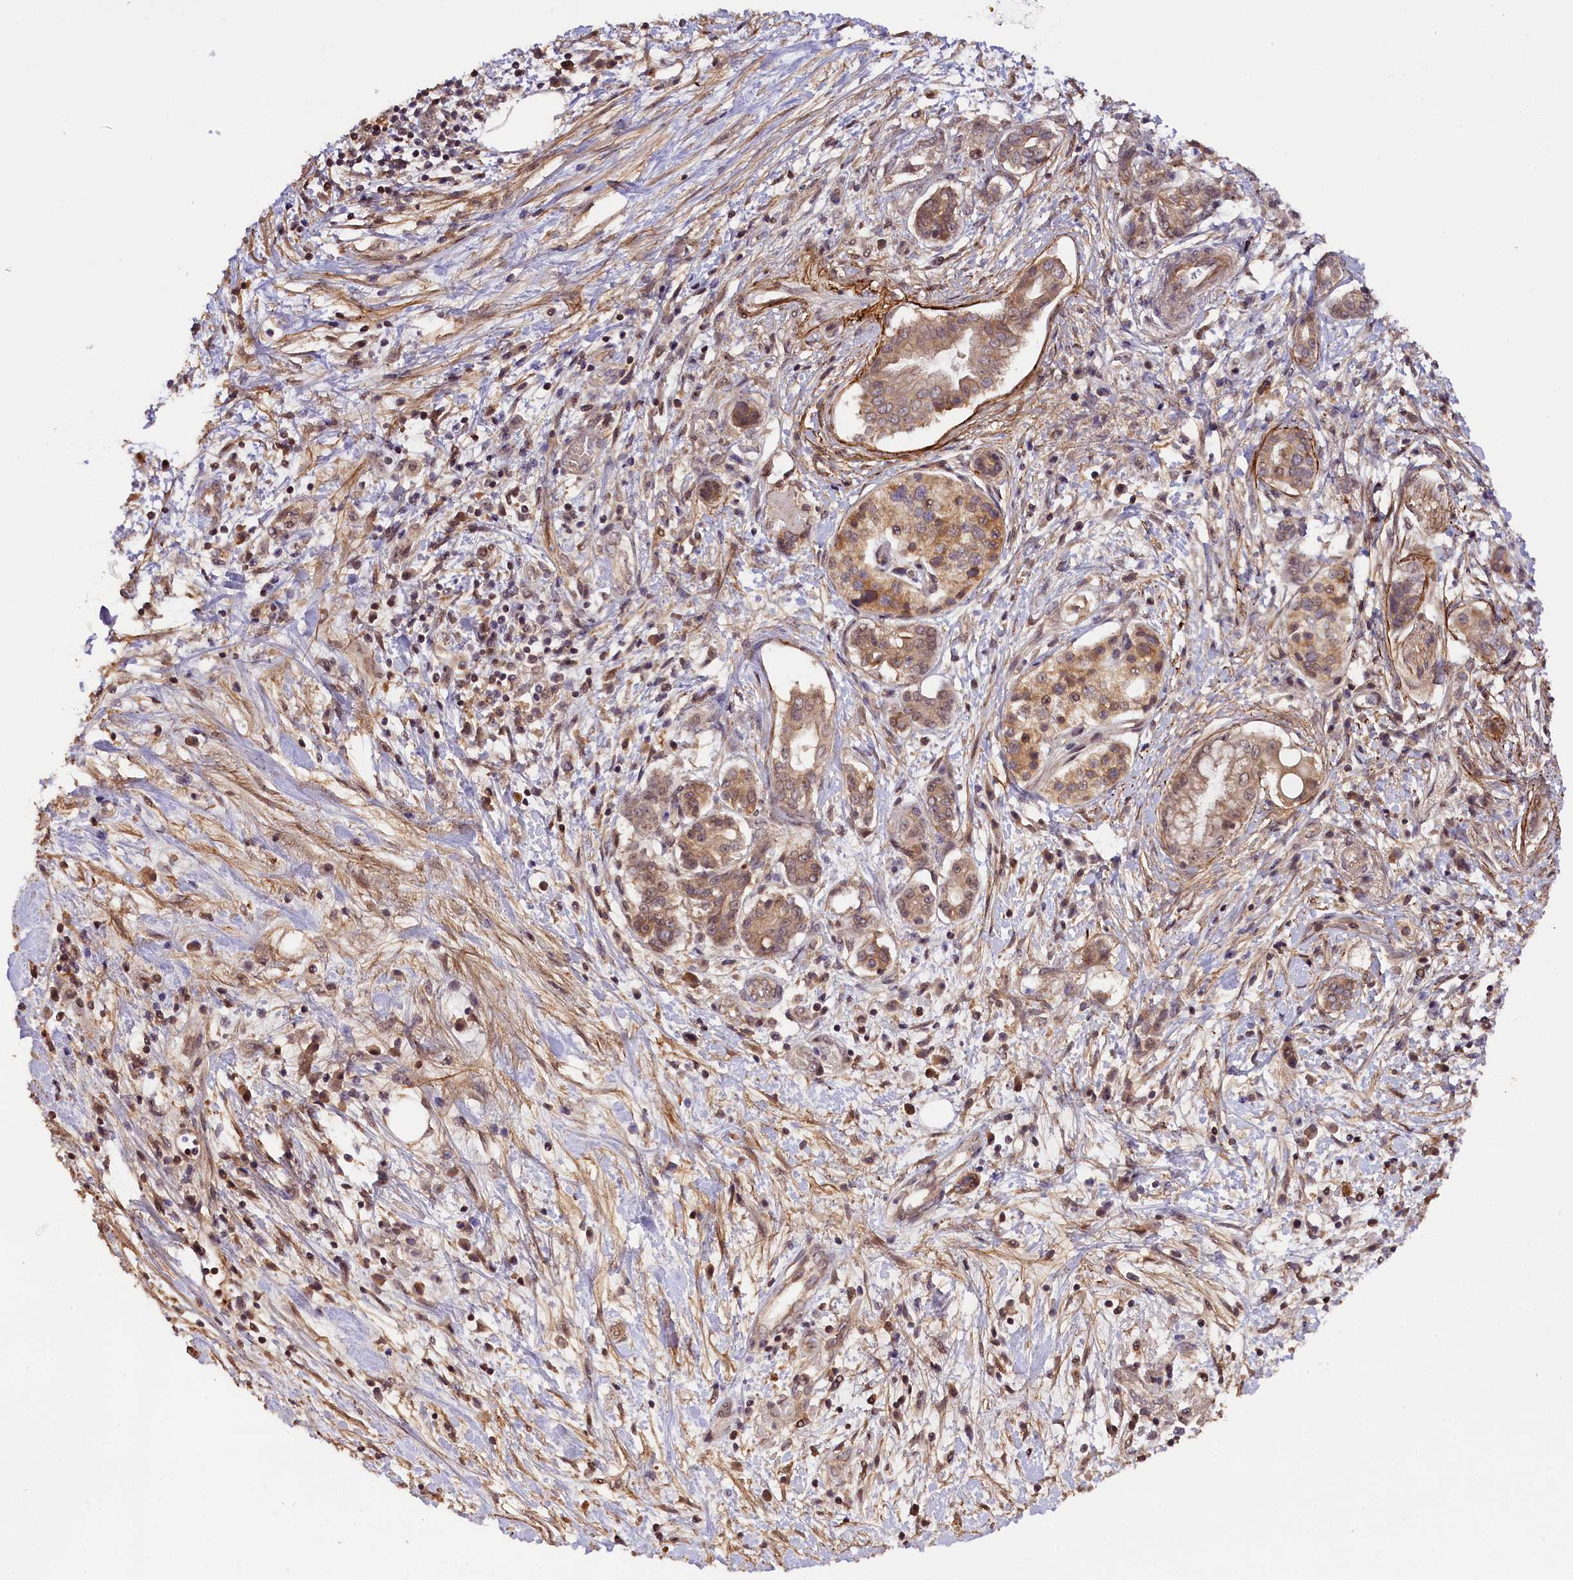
{"staining": {"intensity": "weak", "quantity": ">75%", "location": "cytoplasmic/membranous,nuclear"}, "tissue": "pancreatic cancer", "cell_type": "Tumor cells", "image_type": "cancer", "snomed": [{"axis": "morphology", "description": "Adenocarcinoma, NOS"}, {"axis": "topography", "description": "Pancreas"}], "caption": "Immunohistochemical staining of human pancreatic adenocarcinoma reveals weak cytoplasmic/membranous and nuclear protein positivity in approximately >75% of tumor cells. (Brightfield microscopy of DAB IHC at high magnification).", "gene": "ZNF480", "patient": {"sex": "female", "age": 73}}